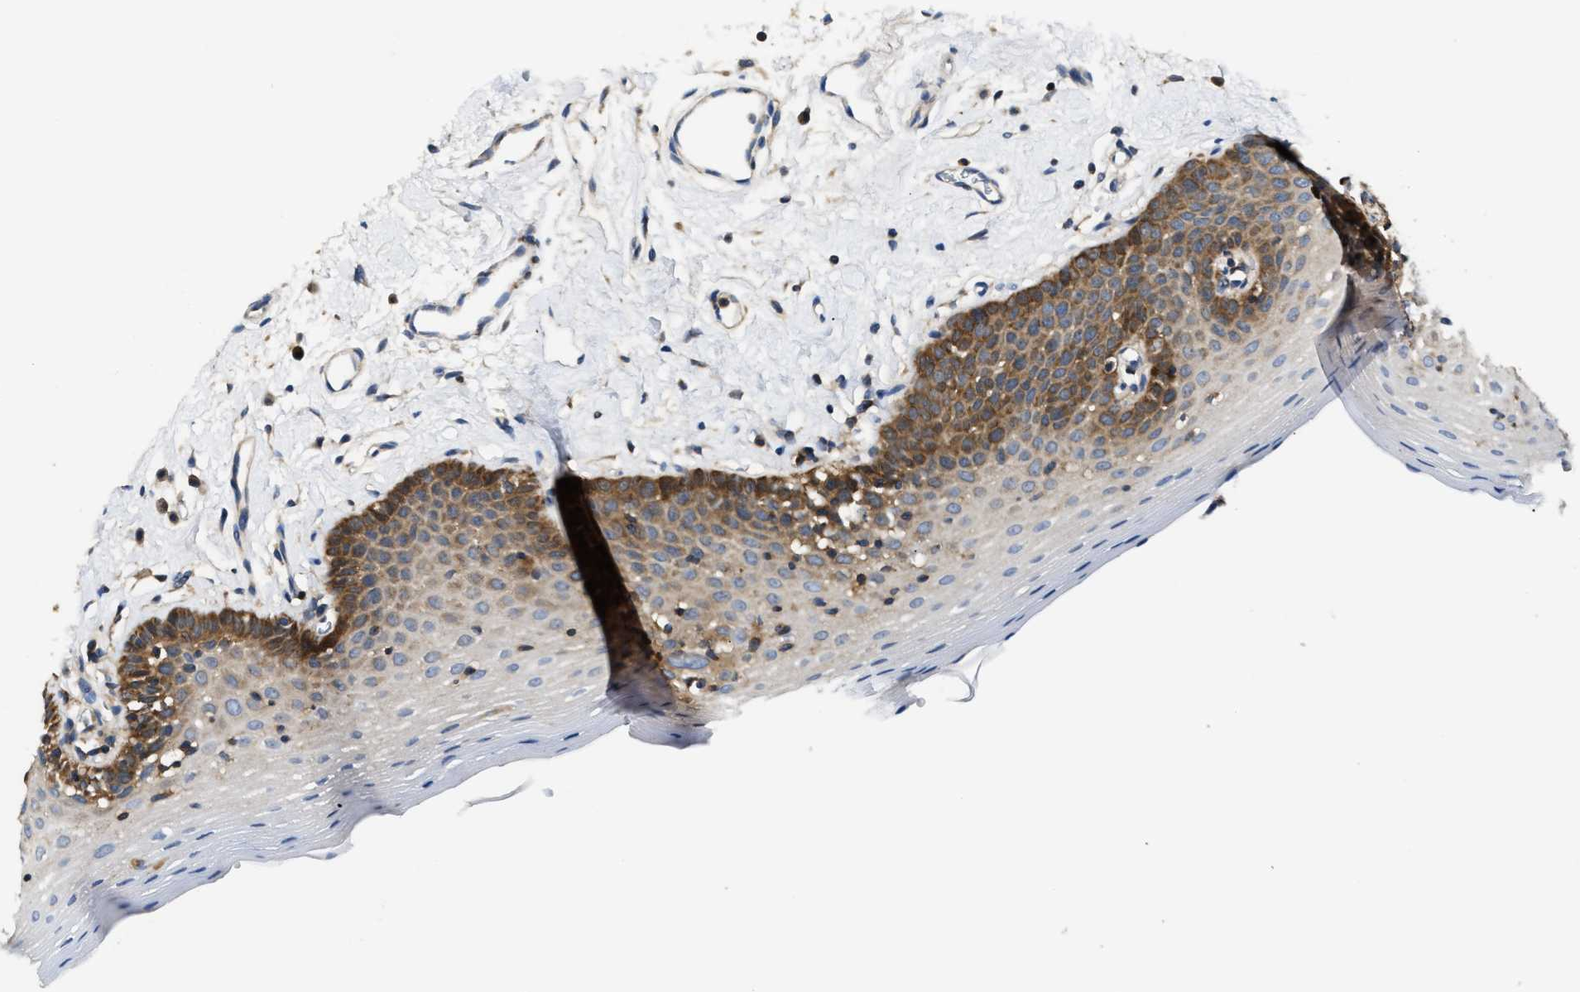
{"staining": {"intensity": "moderate", "quantity": "25%-75%", "location": "cytoplasmic/membranous"}, "tissue": "oral mucosa", "cell_type": "Squamous epithelial cells", "image_type": "normal", "snomed": [{"axis": "morphology", "description": "Normal tissue, NOS"}, {"axis": "topography", "description": "Oral tissue"}], "caption": "Immunohistochemical staining of normal oral mucosa reveals medium levels of moderate cytoplasmic/membranous expression in about 25%-75% of squamous epithelial cells.", "gene": "CCM2", "patient": {"sex": "male", "age": 66}}